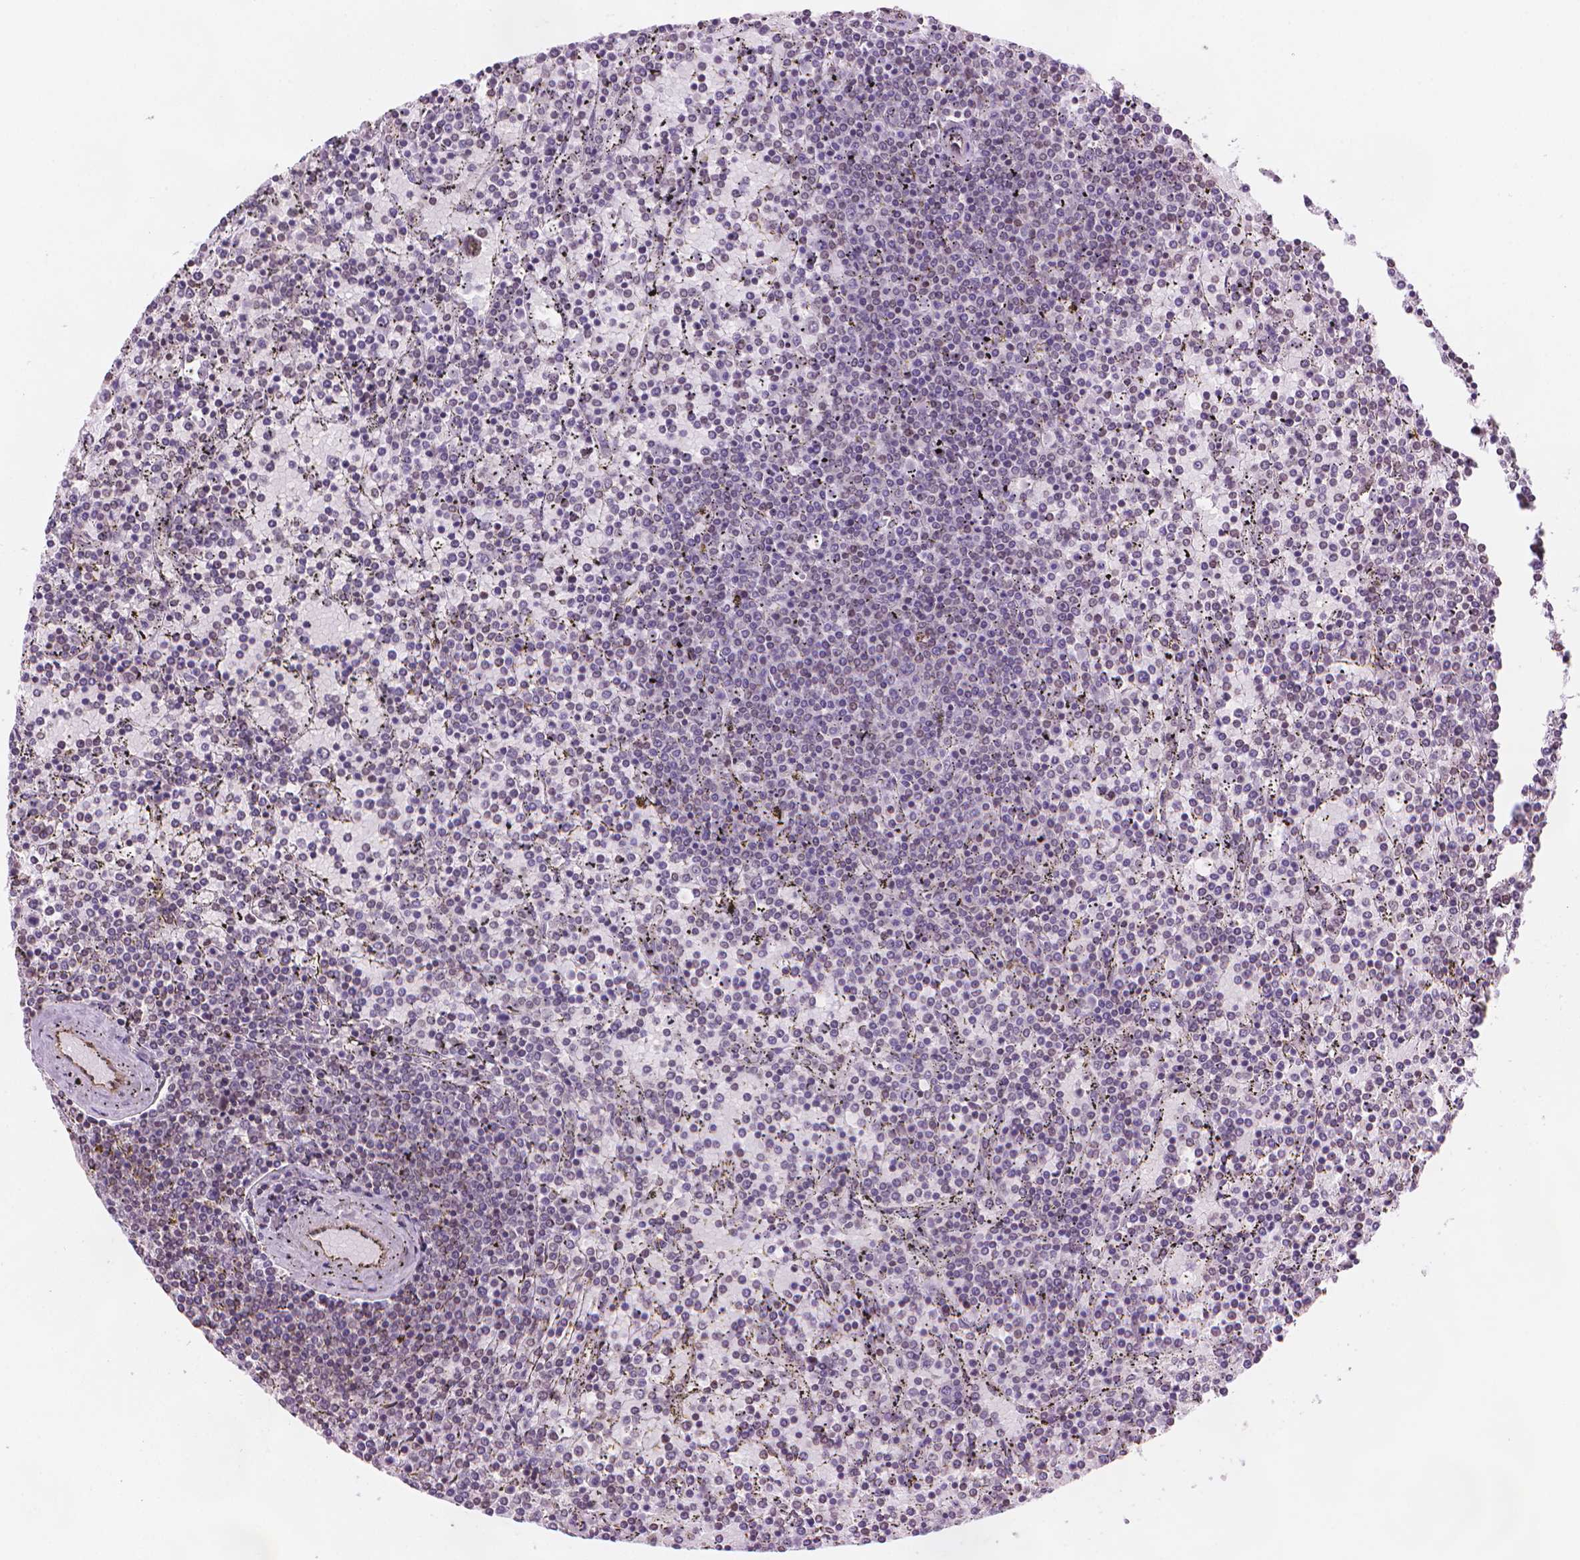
{"staining": {"intensity": "negative", "quantity": "none", "location": "none"}, "tissue": "lymphoma", "cell_type": "Tumor cells", "image_type": "cancer", "snomed": [{"axis": "morphology", "description": "Malignant lymphoma, non-Hodgkin's type, Low grade"}, {"axis": "topography", "description": "Spleen"}], "caption": "Lymphoma was stained to show a protein in brown. There is no significant staining in tumor cells.", "gene": "TMEM184A", "patient": {"sex": "female", "age": 77}}